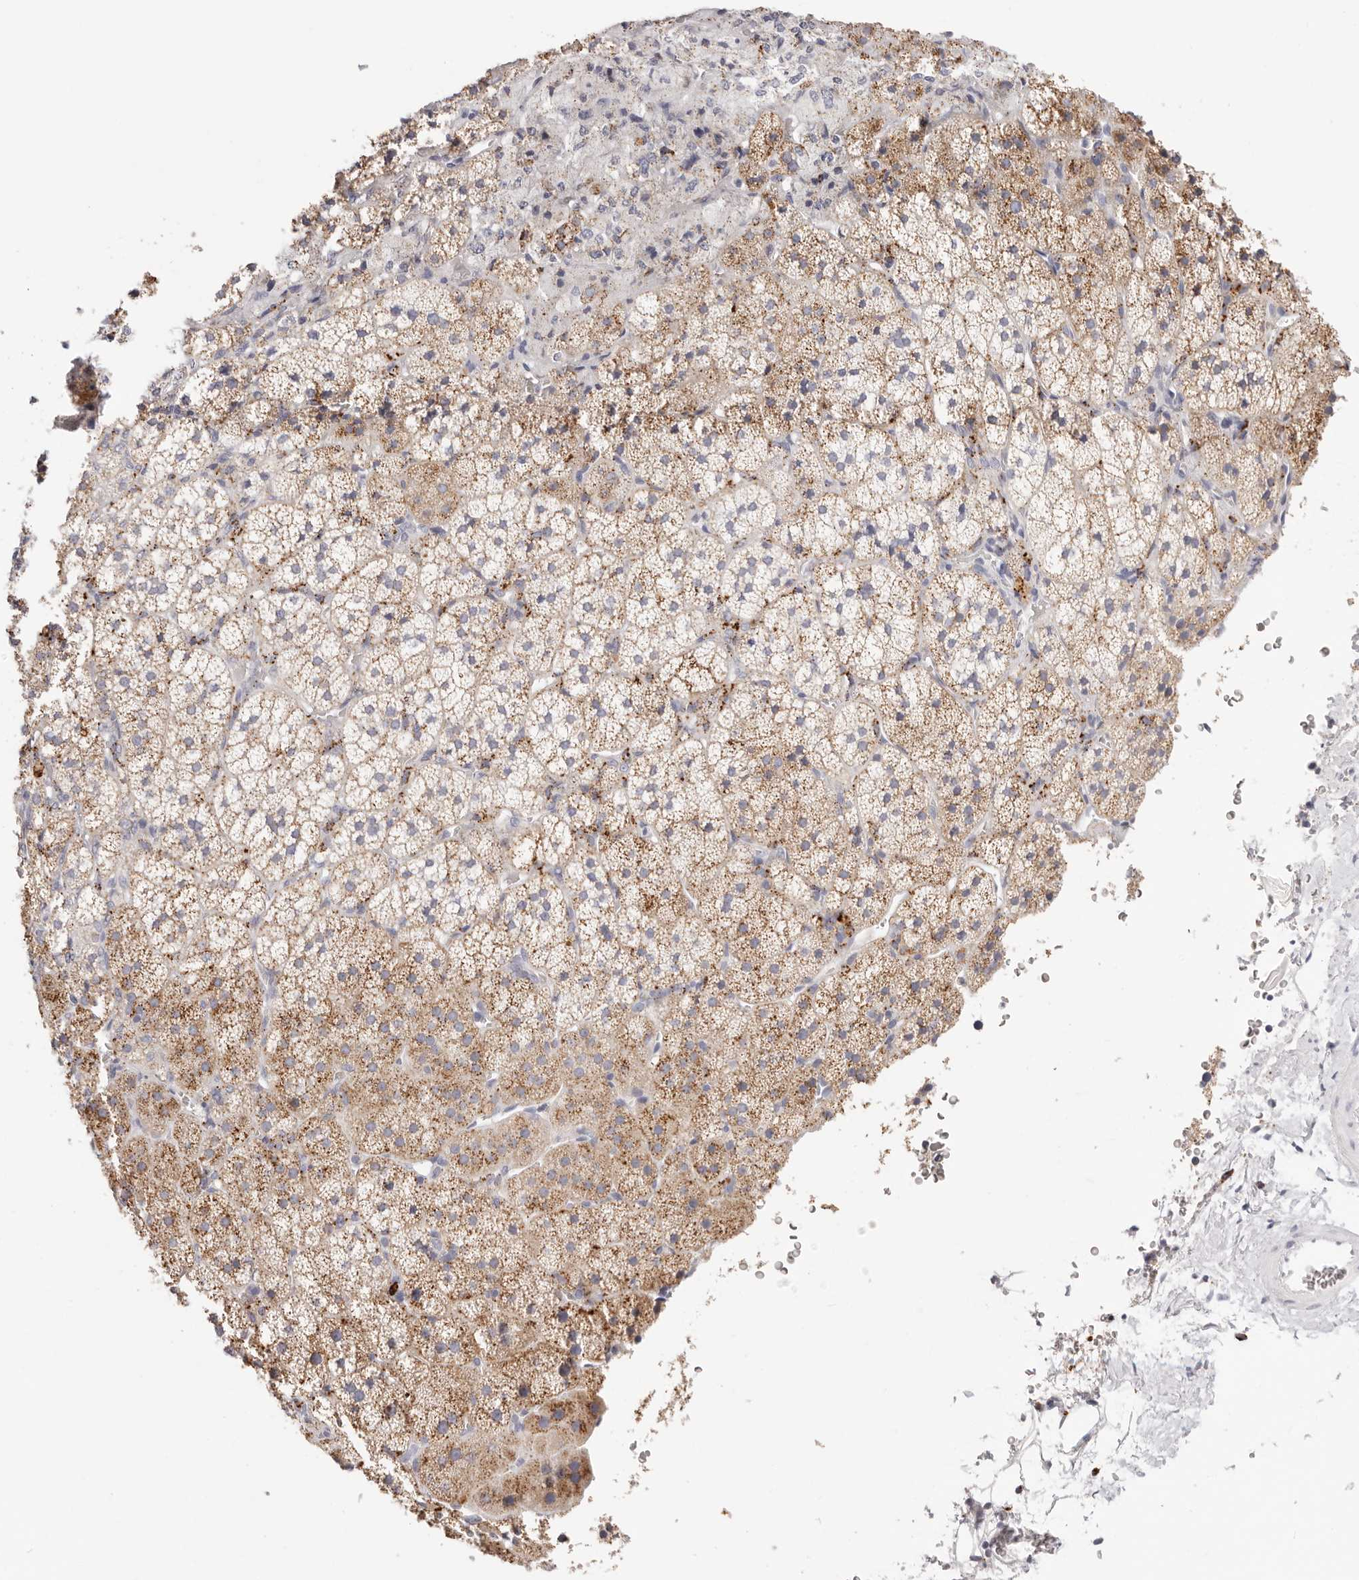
{"staining": {"intensity": "strong", "quantity": "25%-75%", "location": "cytoplasmic/membranous"}, "tissue": "adrenal gland", "cell_type": "Glandular cells", "image_type": "normal", "snomed": [{"axis": "morphology", "description": "Normal tissue, NOS"}, {"axis": "topography", "description": "Adrenal gland"}], "caption": "This photomicrograph shows normal adrenal gland stained with immunohistochemistry to label a protein in brown. The cytoplasmic/membranous of glandular cells show strong positivity for the protein. Nuclei are counter-stained blue.", "gene": "STKLD1", "patient": {"sex": "female", "age": 44}}